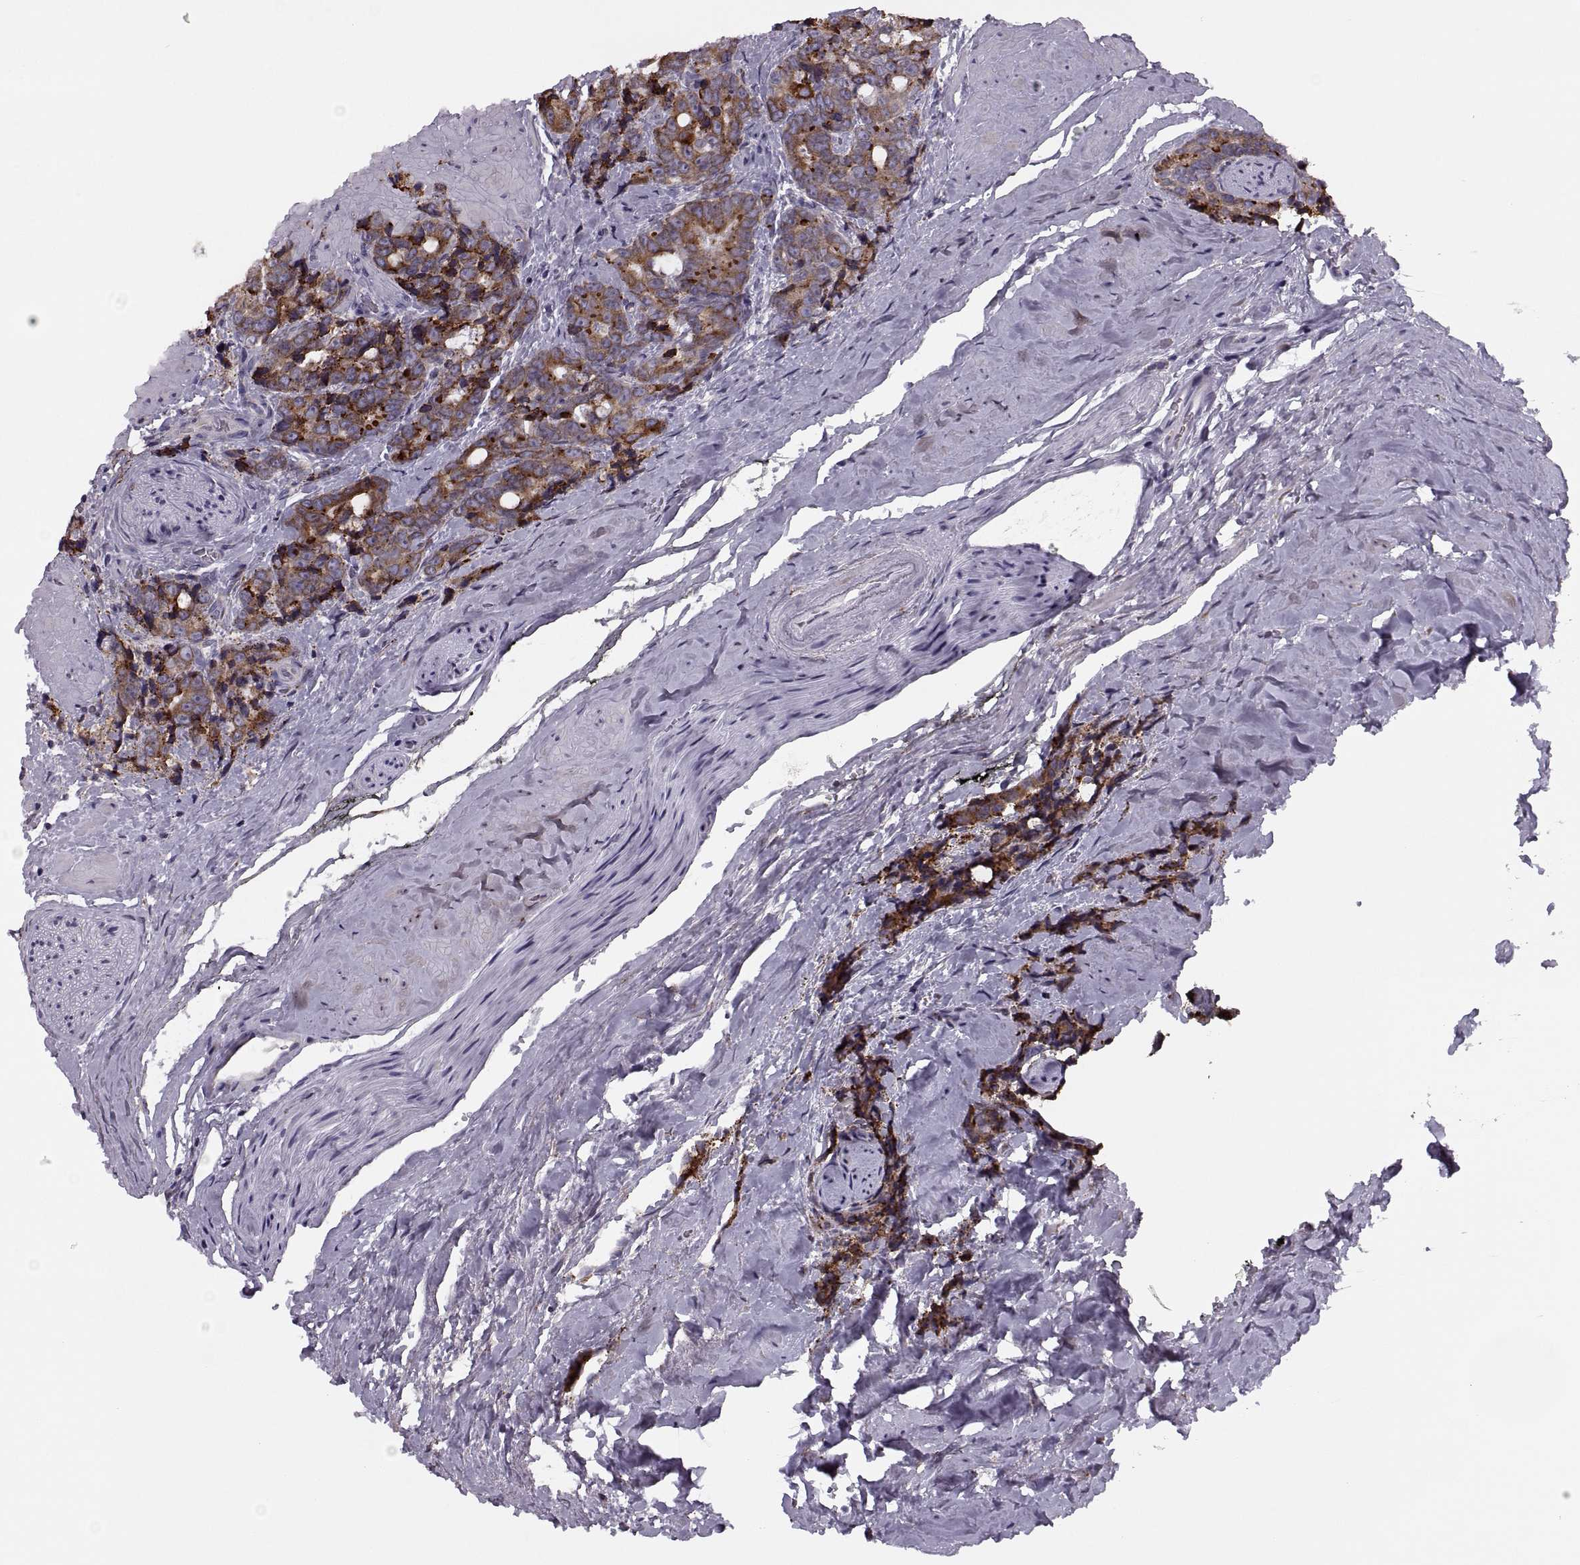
{"staining": {"intensity": "strong", "quantity": "25%-75%", "location": "cytoplasmic/membranous"}, "tissue": "prostate cancer", "cell_type": "Tumor cells", "image_type": "cancer", "snomed": [{"axis": "morphology", "description": "Adenocarcinoma, High grade"}, {"axis": "topography", "description": "Prostate"}], "caption": "Protein expression analysis of high-grade adenocarcinoma (prostate) reveals strong cytoplasmic/membranous expression in approximately 25%-75% of tumor cells.", "gene": "LETM2", "patient": {"sex": "male", "age": 74}}